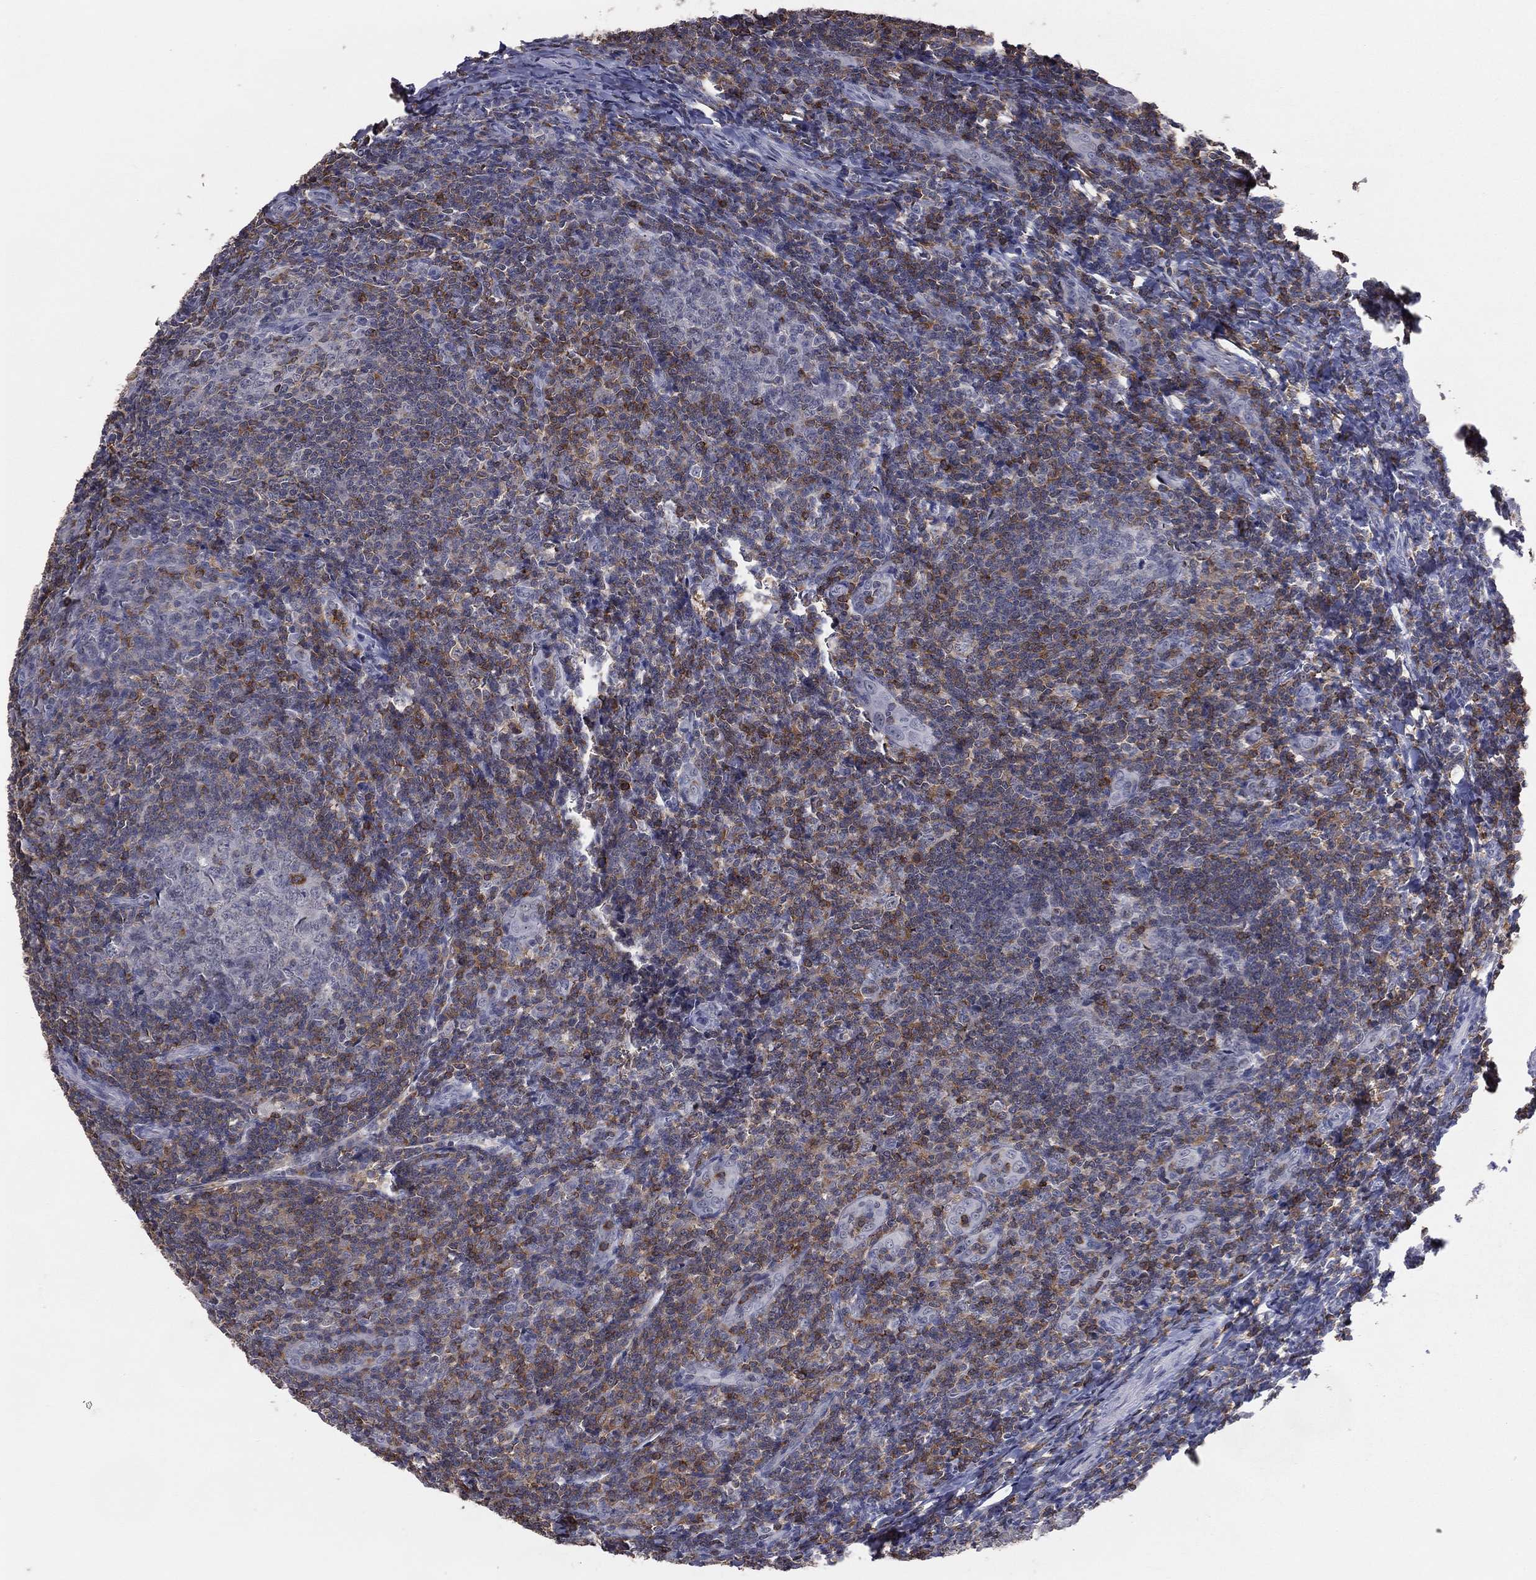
{"staining": {"intensity": "strong", "quantity": "<25%", "location": "cytoplasmic/membranous"}, "tissue": "tonsil", "cell_type": "Germinal center cells", "image_type": "normal", "snomed": [{"axis": "morphology", "description": "Normal tissue, NOS"}, {"axis": "topography", "description": "Tonsil"}], "caption": "Strong cytoplasmic/membranous staining for a protein is appreciated in about <25% of germinal center cells of benign tonsil using immunohistochemistry (IHC).", "gene": "PSTPIP1", "patient": {"sex": "male", "age": 20}}